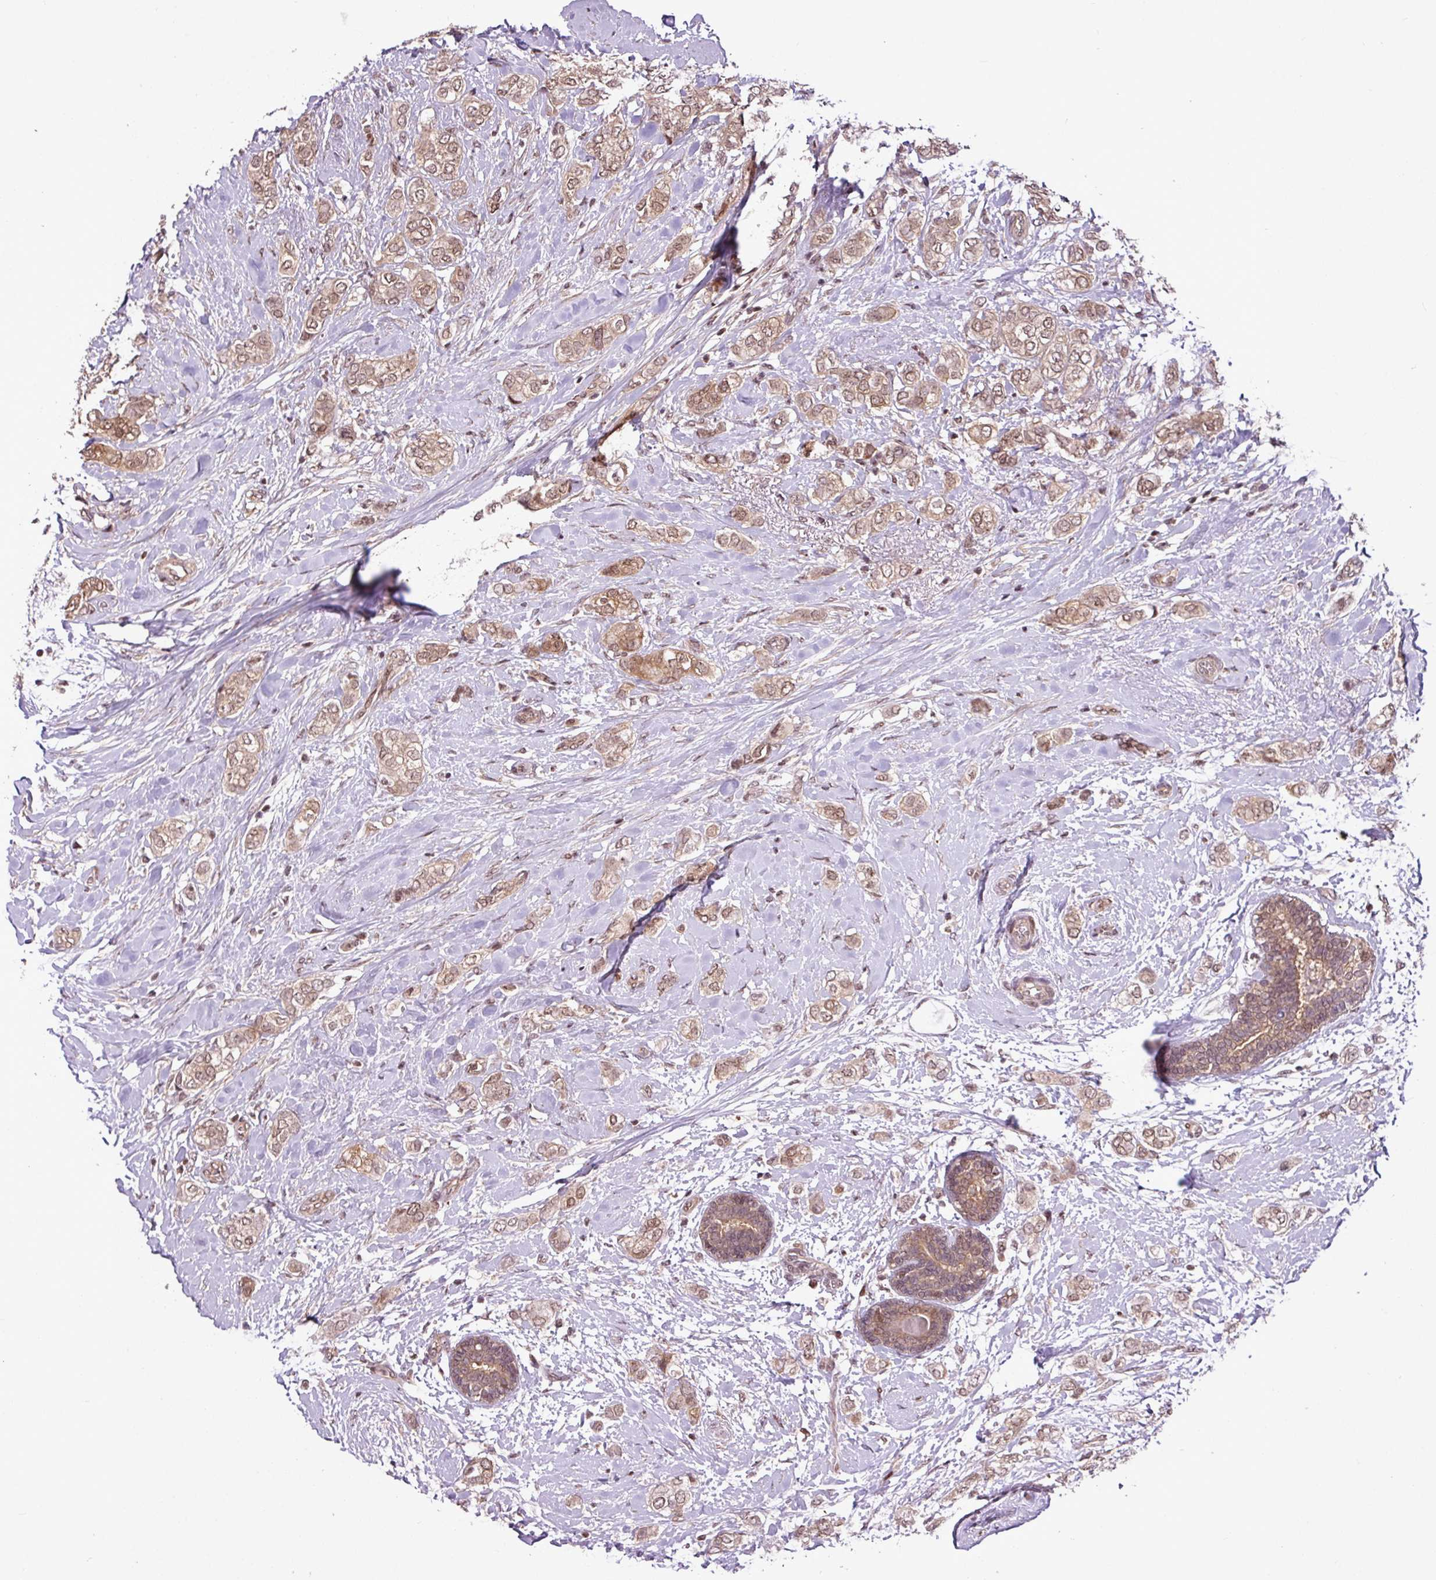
{"staining": {"intensity": "moderate", "quantity": ">75%", "location": "cytoplasmic/membranous,nuclear"}, "tissue": "breast cancer", "cell_type": "Tumor cells", "image_type": "cancer", "snomed": [{"axis": "morphology", "description": "Duct carcinoma"}, {"axis": "topography", "description": "Breast"}], "caption": "This micrograph displays immunohistochemistry staining of breast cancer (infiltrating ductal carcinoma), with medium moderate cytoplasmic/membranous and nuclear staining in about >75% of tumor cells.", "gene": "ITPKC", "patient": {"sex": "female", "age": 73}}